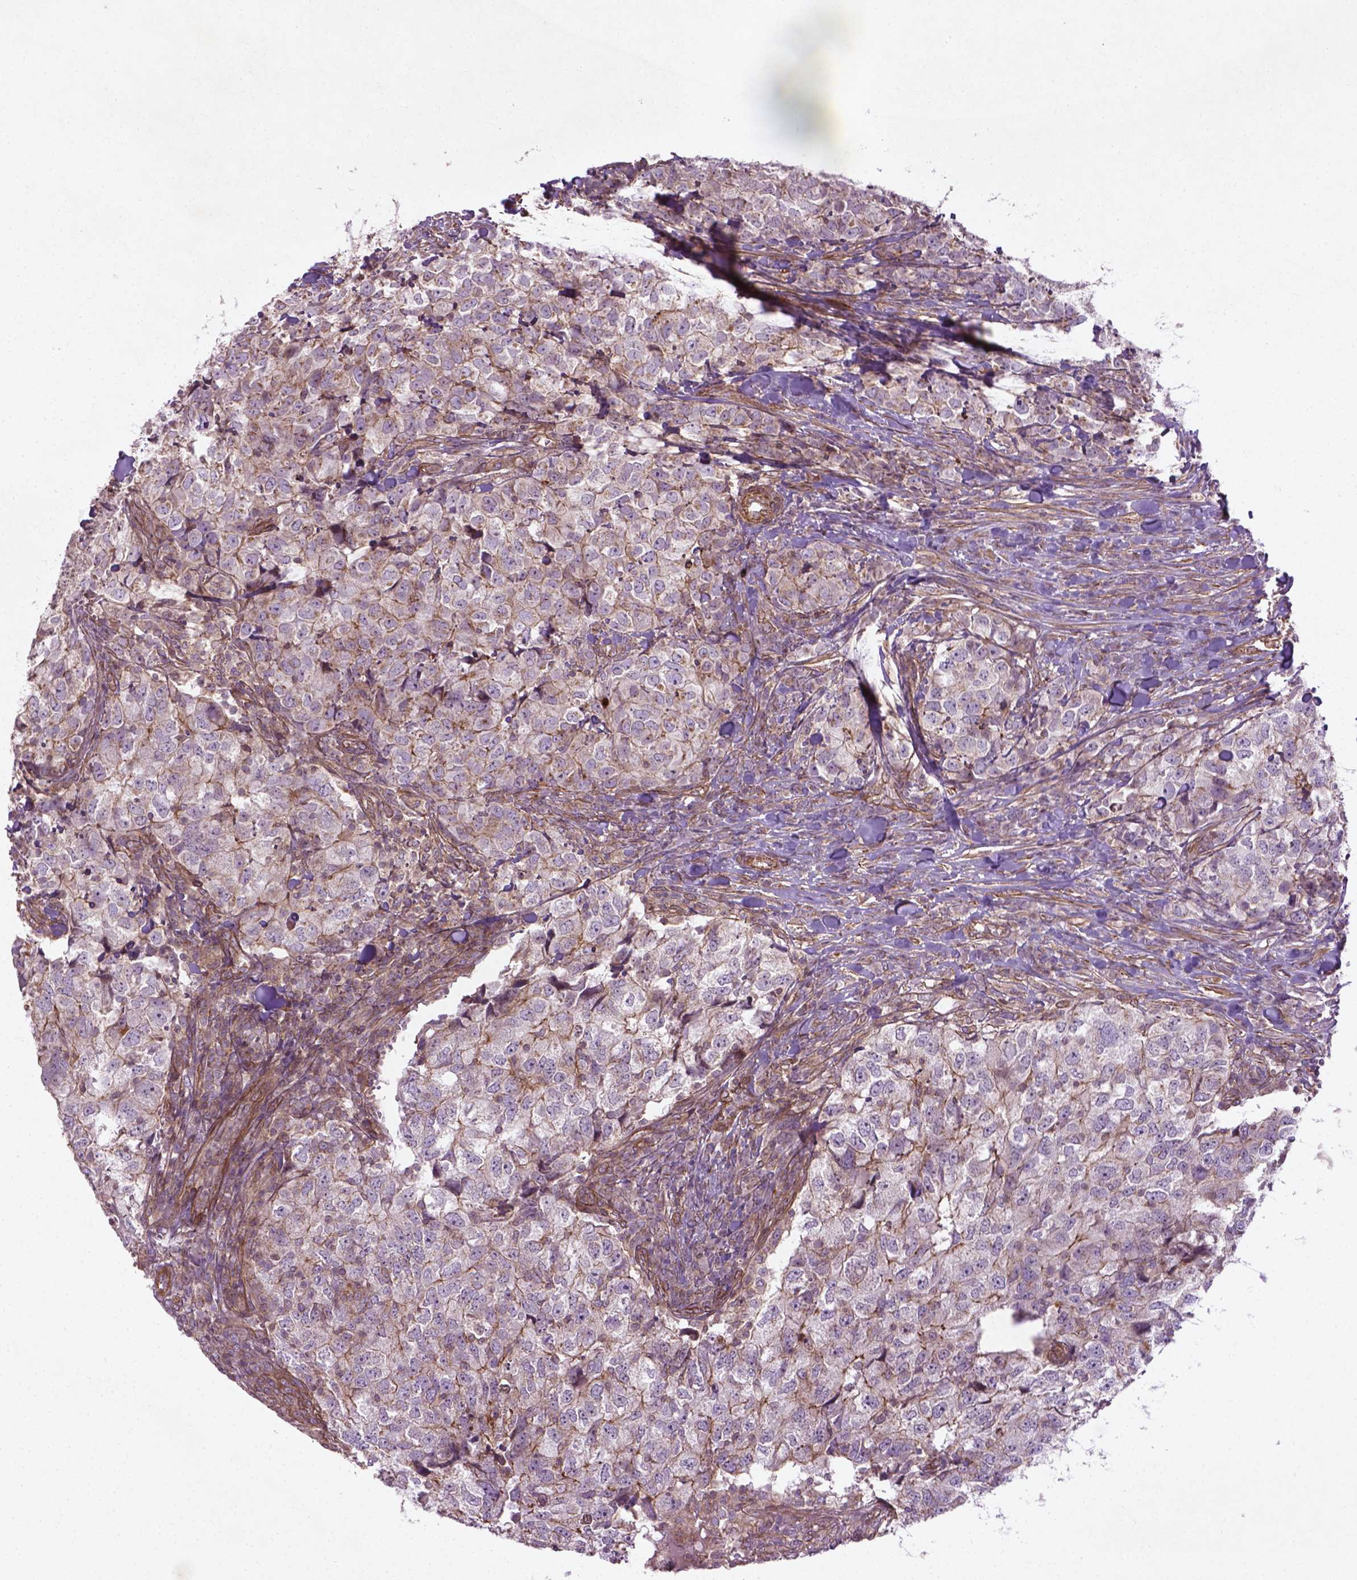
{"staining": {"intensity": "negative", "quantity": "none", "location": "none"}, "tissue": "breast cancer", "cell_type": "Tumor cells", "image_type": "cancer", "snomed": [{"axis": "morphology", "description": "Duct carcinoma"}, {"axis": "topography", "description": "Breast"}], "caption": "Breast cancer (invasive ductal carcinoma) was stained to show a protein in brown. There is no significant positivity in tumor cells. (DAB IHC visualized using brightfield microscopy, high magnification).", "gene": "TCHP", "patient": {"sex": "female", "age": 30}}